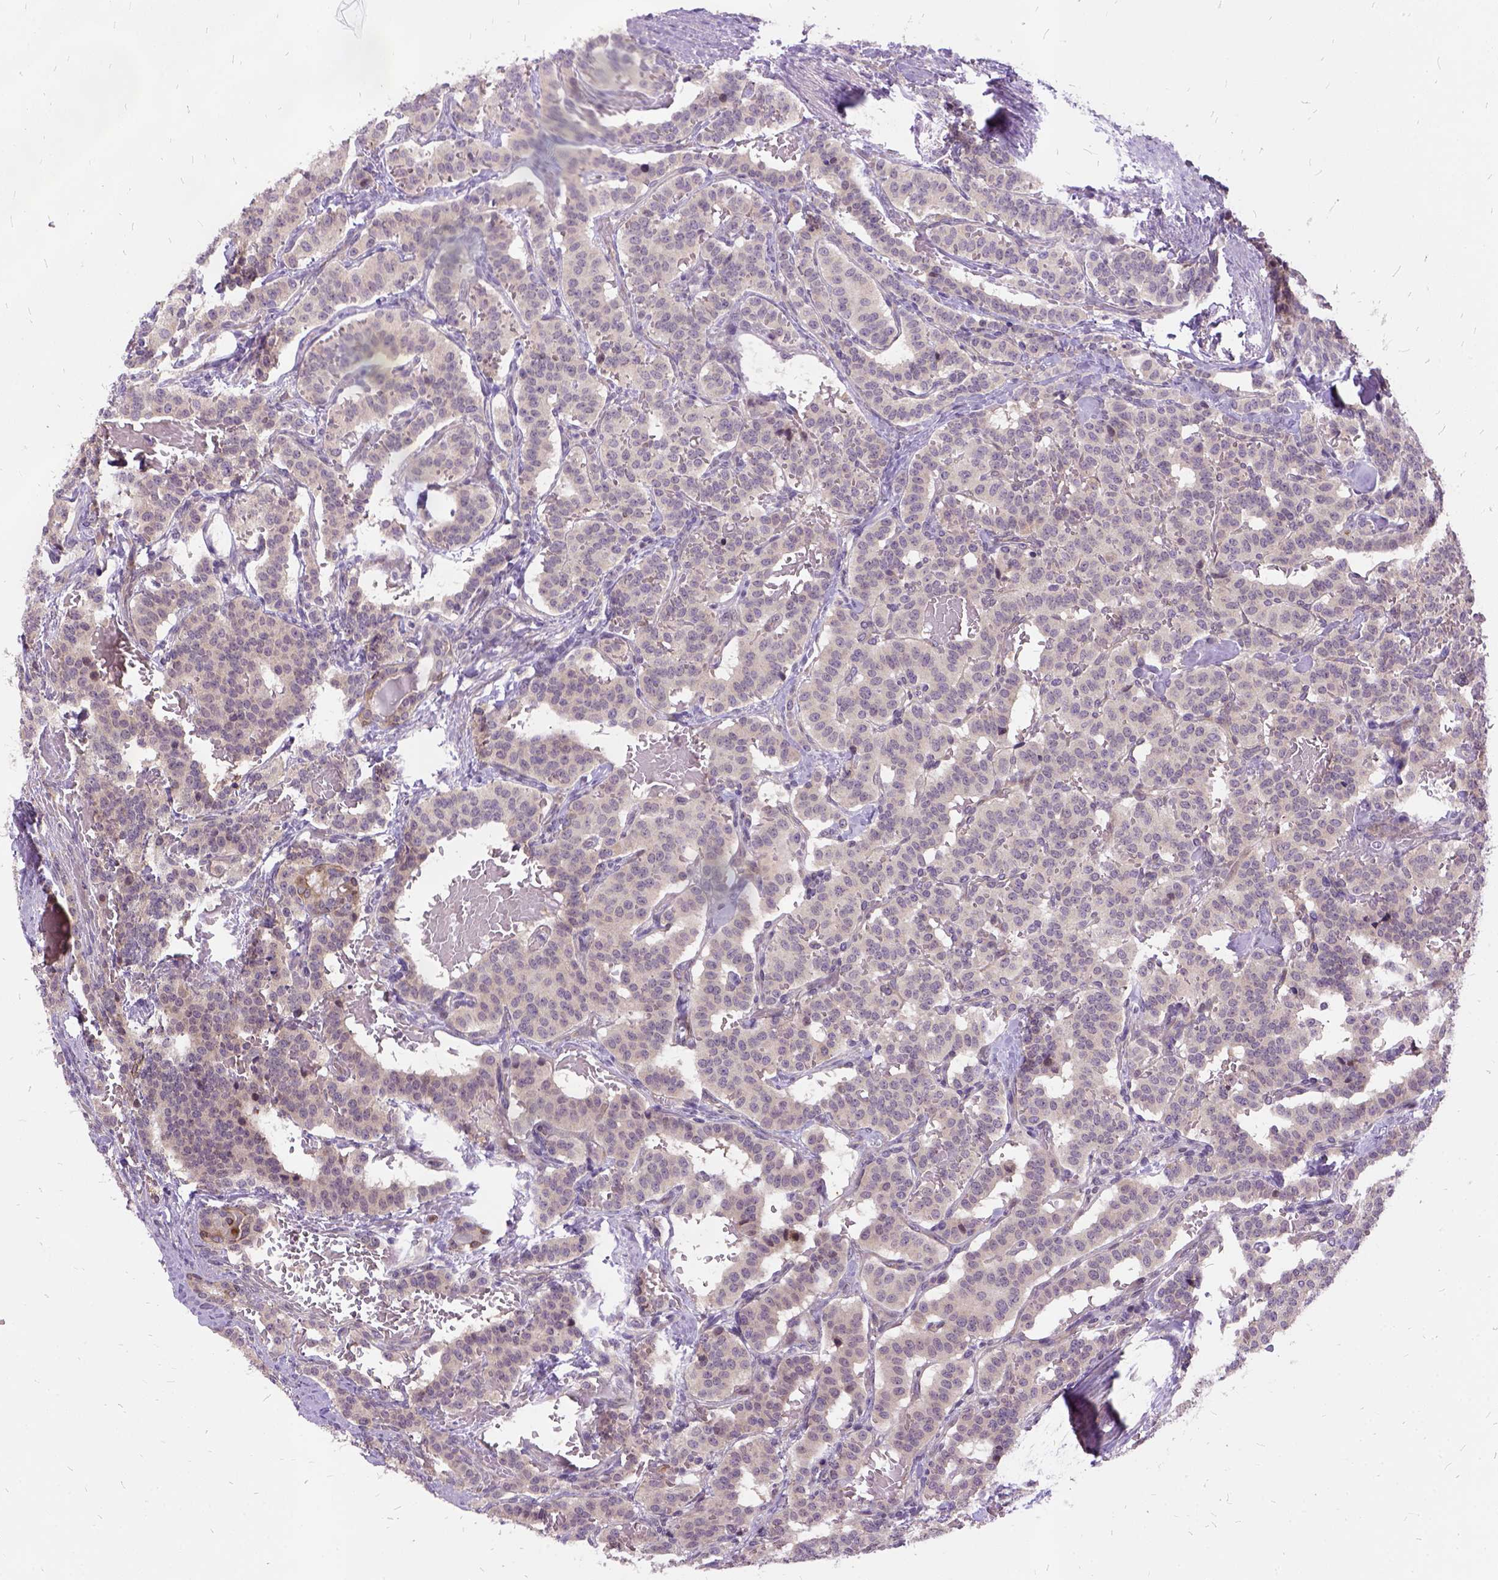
{"staining": {"intensity": "negative", "quantity": "none", "location": "none"}, "tissue": "carcinoid", "cell_type": "Tumor cells", "image_type": "cancer", "snomed": [{"axis": "morphology", "description": "Carcinoid, malignant, NOS"}, {"axis": "topography", "description": "Lung"}], "caption": "An image of human malignant carcinoid is negative for staining in tumor cells. The staining is performed using DAB brown chromogen with nuclei counter-stained in using hematoxylin.", "gene": "ILRUN", "patient": {"sex": "female", "age": 46}}